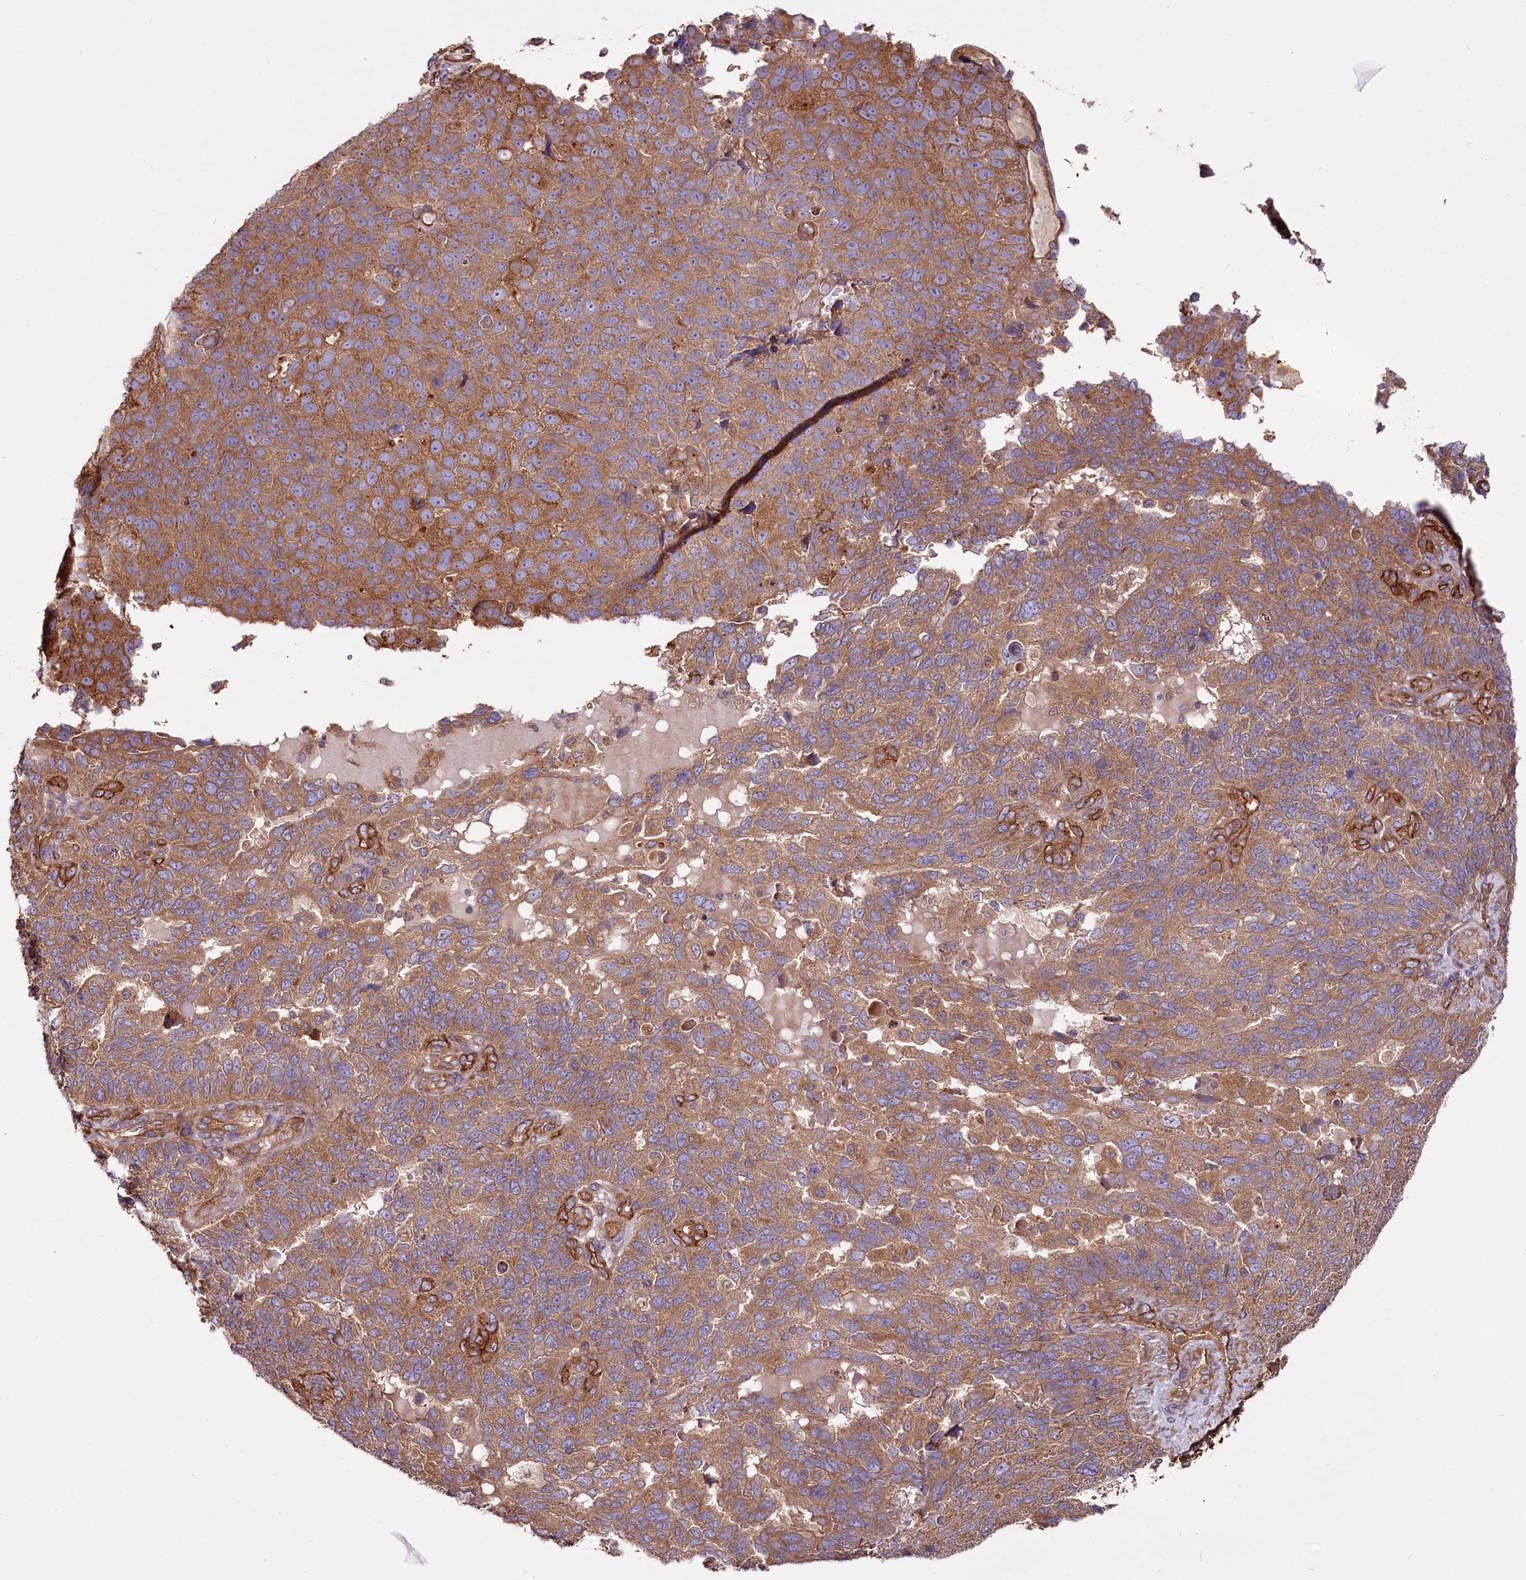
{"staining": {"intensity": "moderate", "quantity": ">75%", "location": "cytoplasmic/membranous"}, "tissue": "endometrial cancer", "cell_type": "Tumor cells", "image_type": "cancer", "snomed": [{"axis": "morphology", "description": "Adenocarcinoma, NOS"}, {"axis": "topography", "description": "Endometrium"}], "caption": "Protein staining by immunohistochemistry displays moderate cytoplasmic/membranous positivity in about >75% of tumor cells in endometrial adenocarcinoma.", "gene": "CEP295", "patient": {"sex": "female", "age": 66}}